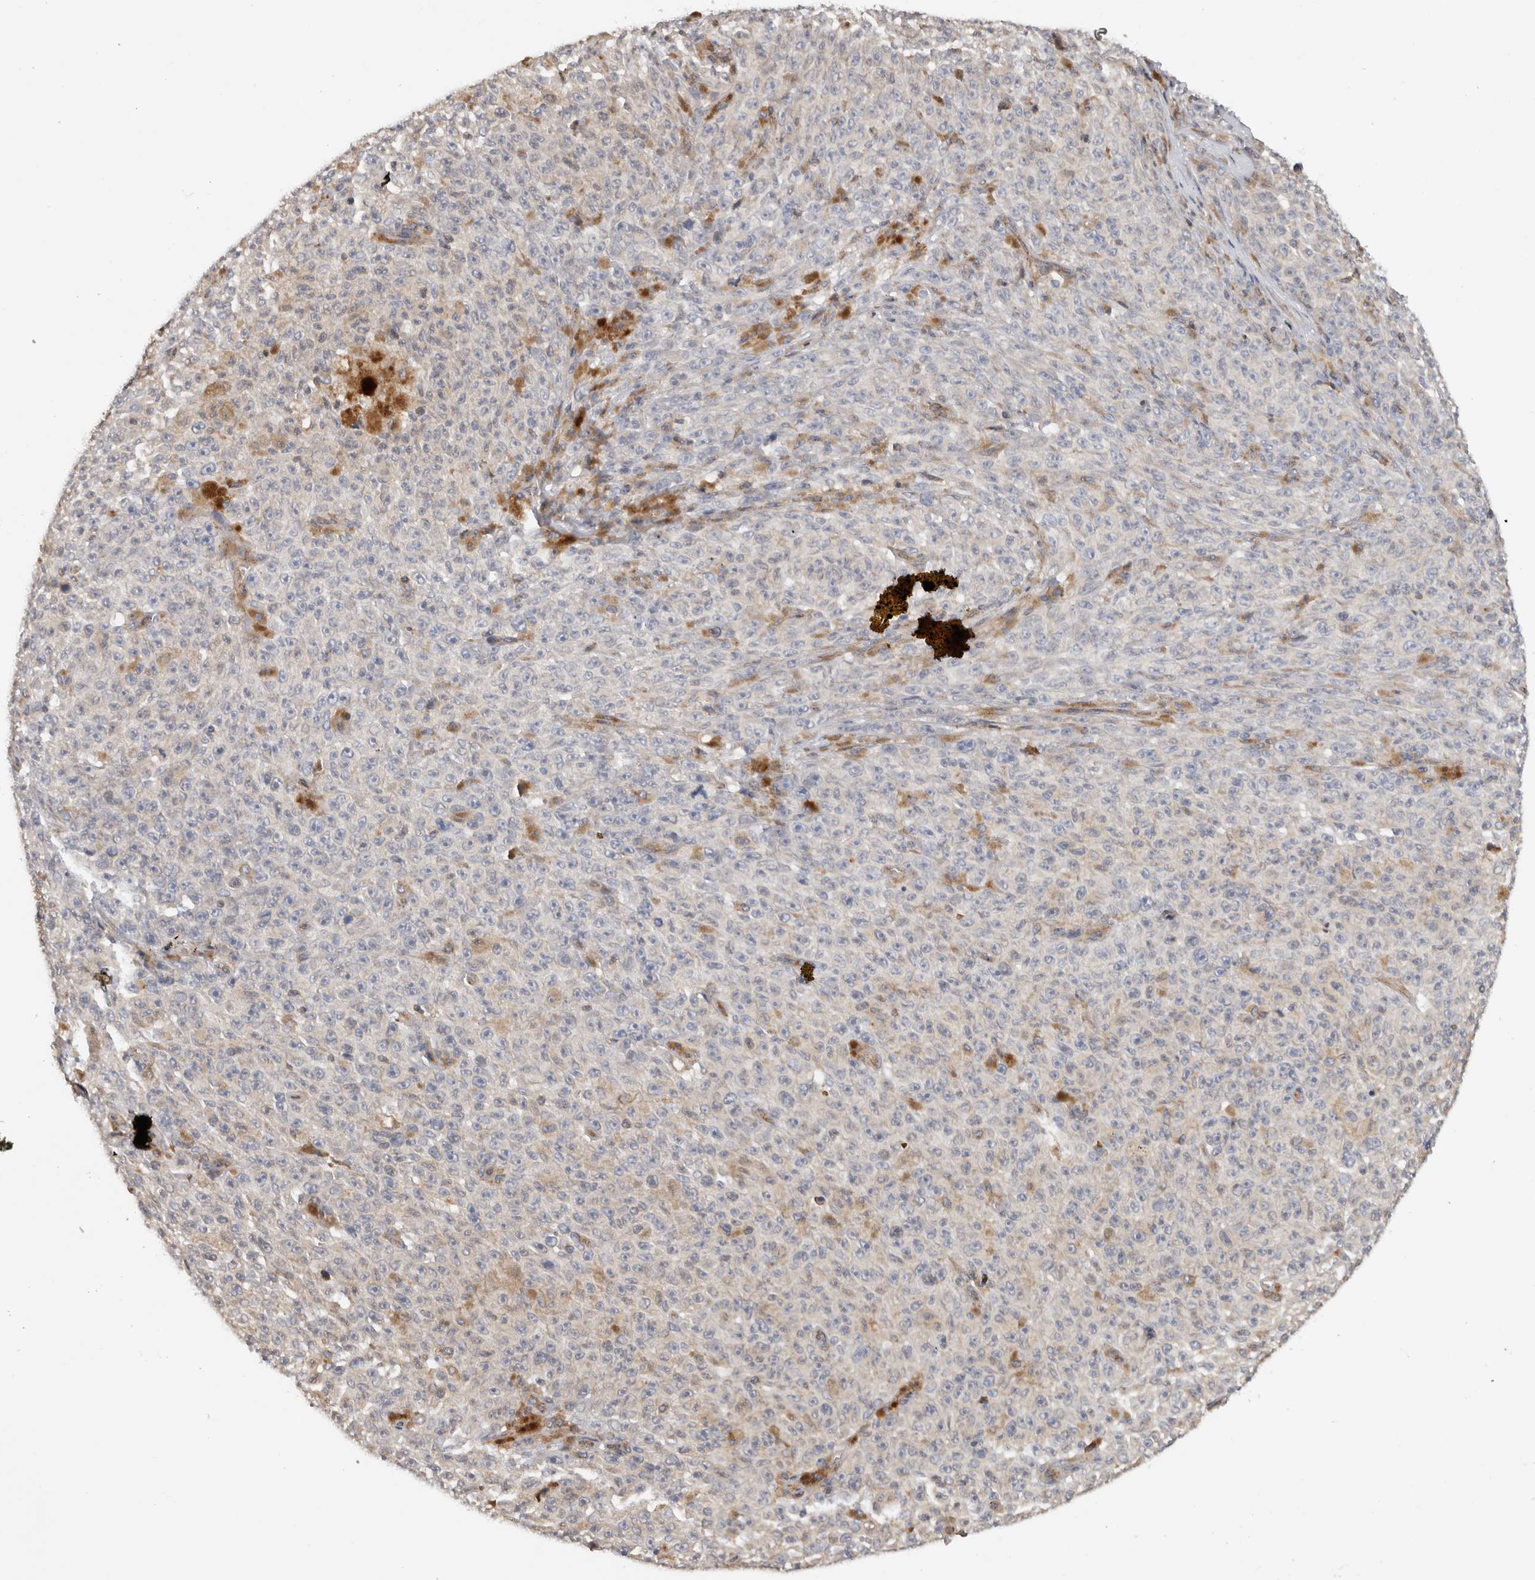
{"staining": {"intensity": "negative", "quantity": "none", "location": "none"}, "tissue": "melanoma", "cell_type": "Tumor cells", "image_type": "cancer", "snomed": [{"axis": "morphology", "description": "Malignant melanoma, NOS"}, {"axis": "topography", "description": "Skin"}], "caption": "A micrograph of human malignant melanoma is negative for staining in tumor cells.", "gene": "PARP6", "patient": {"sex": "female", "age": 82}}